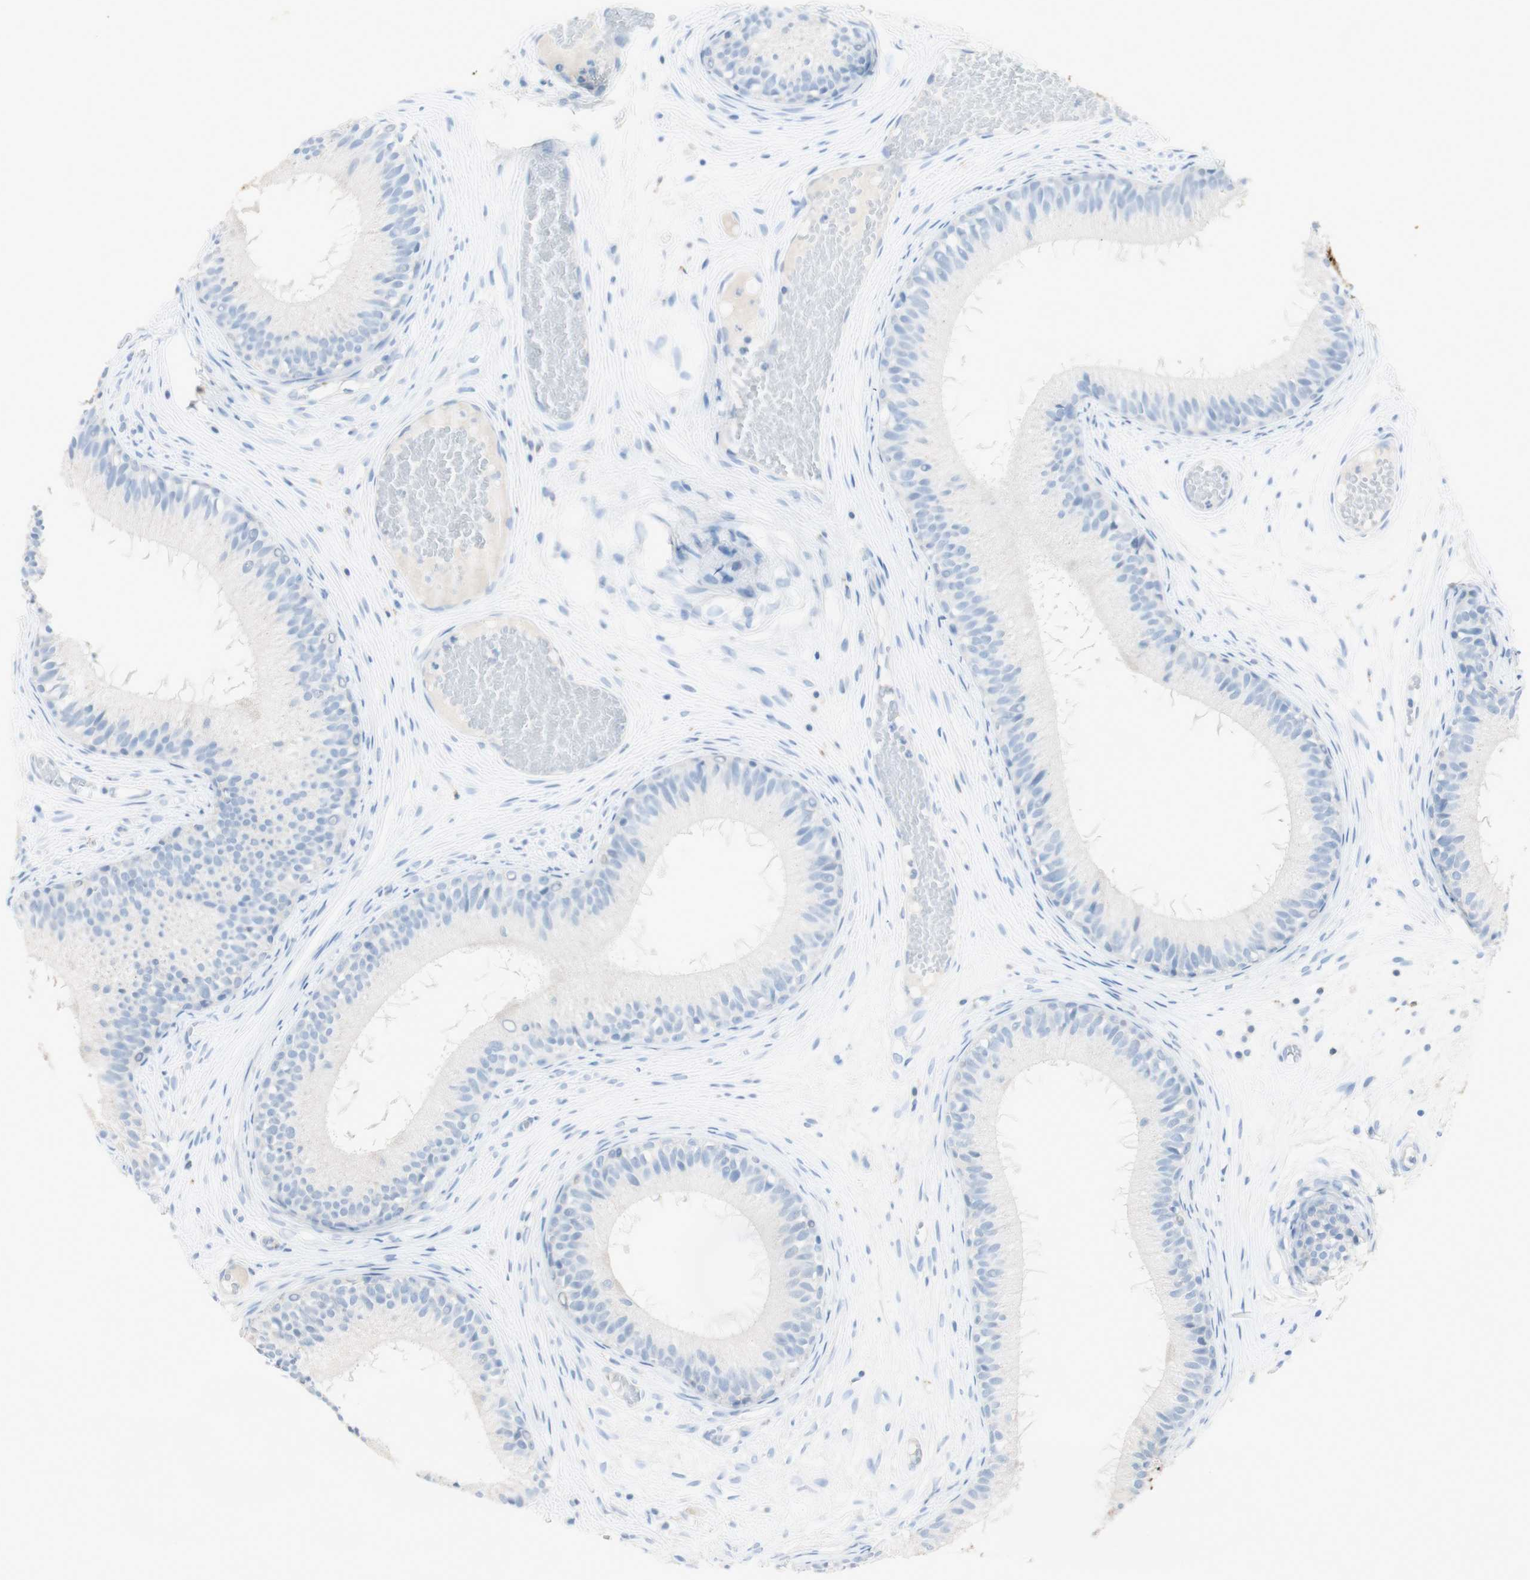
{"staining": {"intensity": "negative", "quantity": "none", "location": "none"}, "tissue": "epididymis", "cell_type": "Glandular cells", "image_type": "normal", "snomed": [{"axis": "morphology", "description": "Normal tissue, NOS"}, {"axis": "morphology", "description": "Atrophy, NOS"}, {"axis": "topography", "description": "Testis"}, {"axis": "topography", "description": "Epididymis"}], "caption": "The immunohistochemistry micrograph has no significant positivity in glandular cells of epididymis. (DAB immunohistochemistry, high magnification).", "gene": "ART3", "patient": {"sex": "male", "age": 18}}